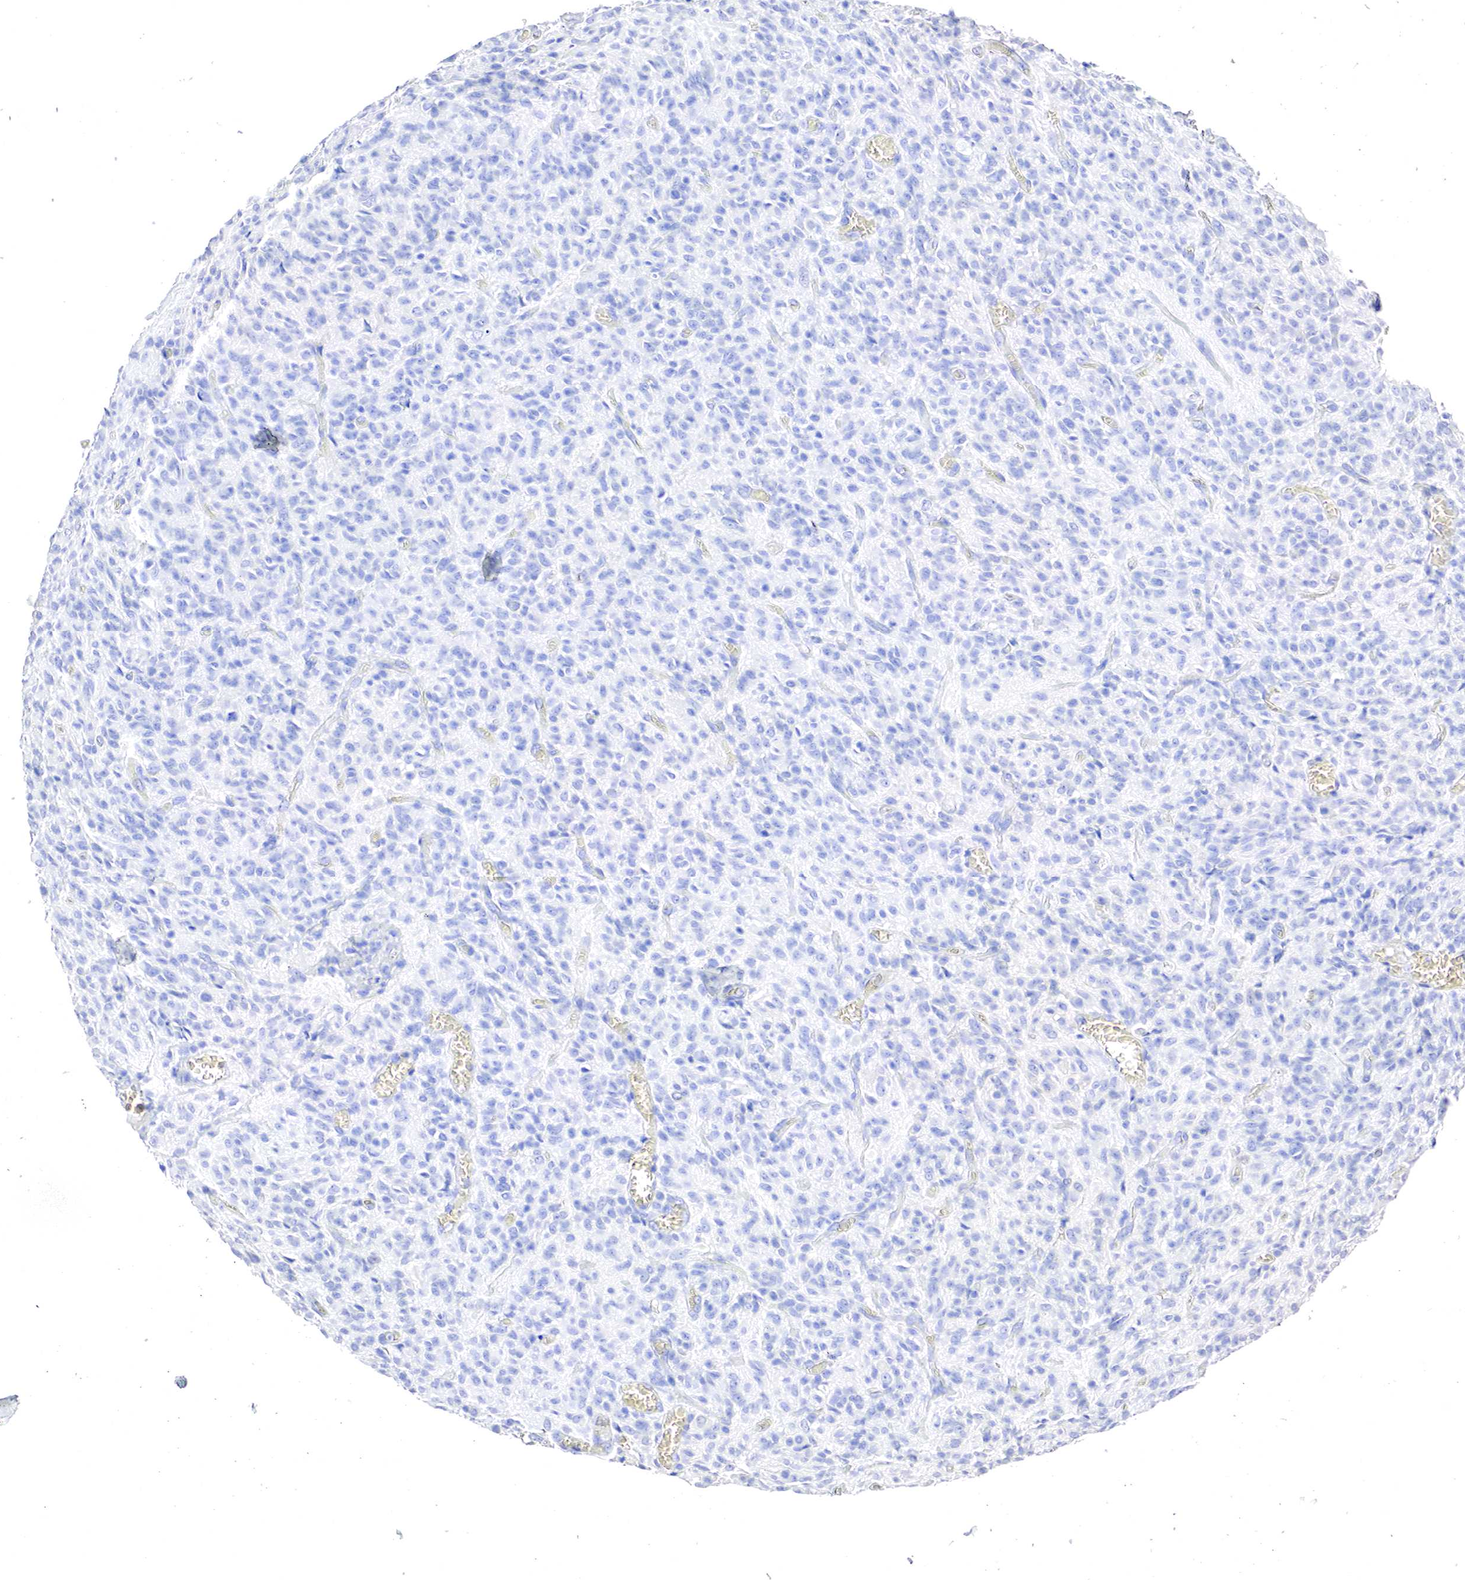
{"staining": {"intensity": "negative", "quantity": "none", "location": "none"}, "tissue": "glioma", "cell_type": "Tumor cells", "image_type": "cancer", "snomed": [{"axis": "morphology", "description": "Glioma, malignant, High grade"}, {"axis": "topography", "description": "Brain"}], "caption": "This micrograph is of high-grade glioma (malignant) stained with IHC to label a protein in brown with the nuclei are counter-stained blue. There is no staining in tumor cells.", "gene": "OTC", "patient": {"sex": "male", "age": 56}}